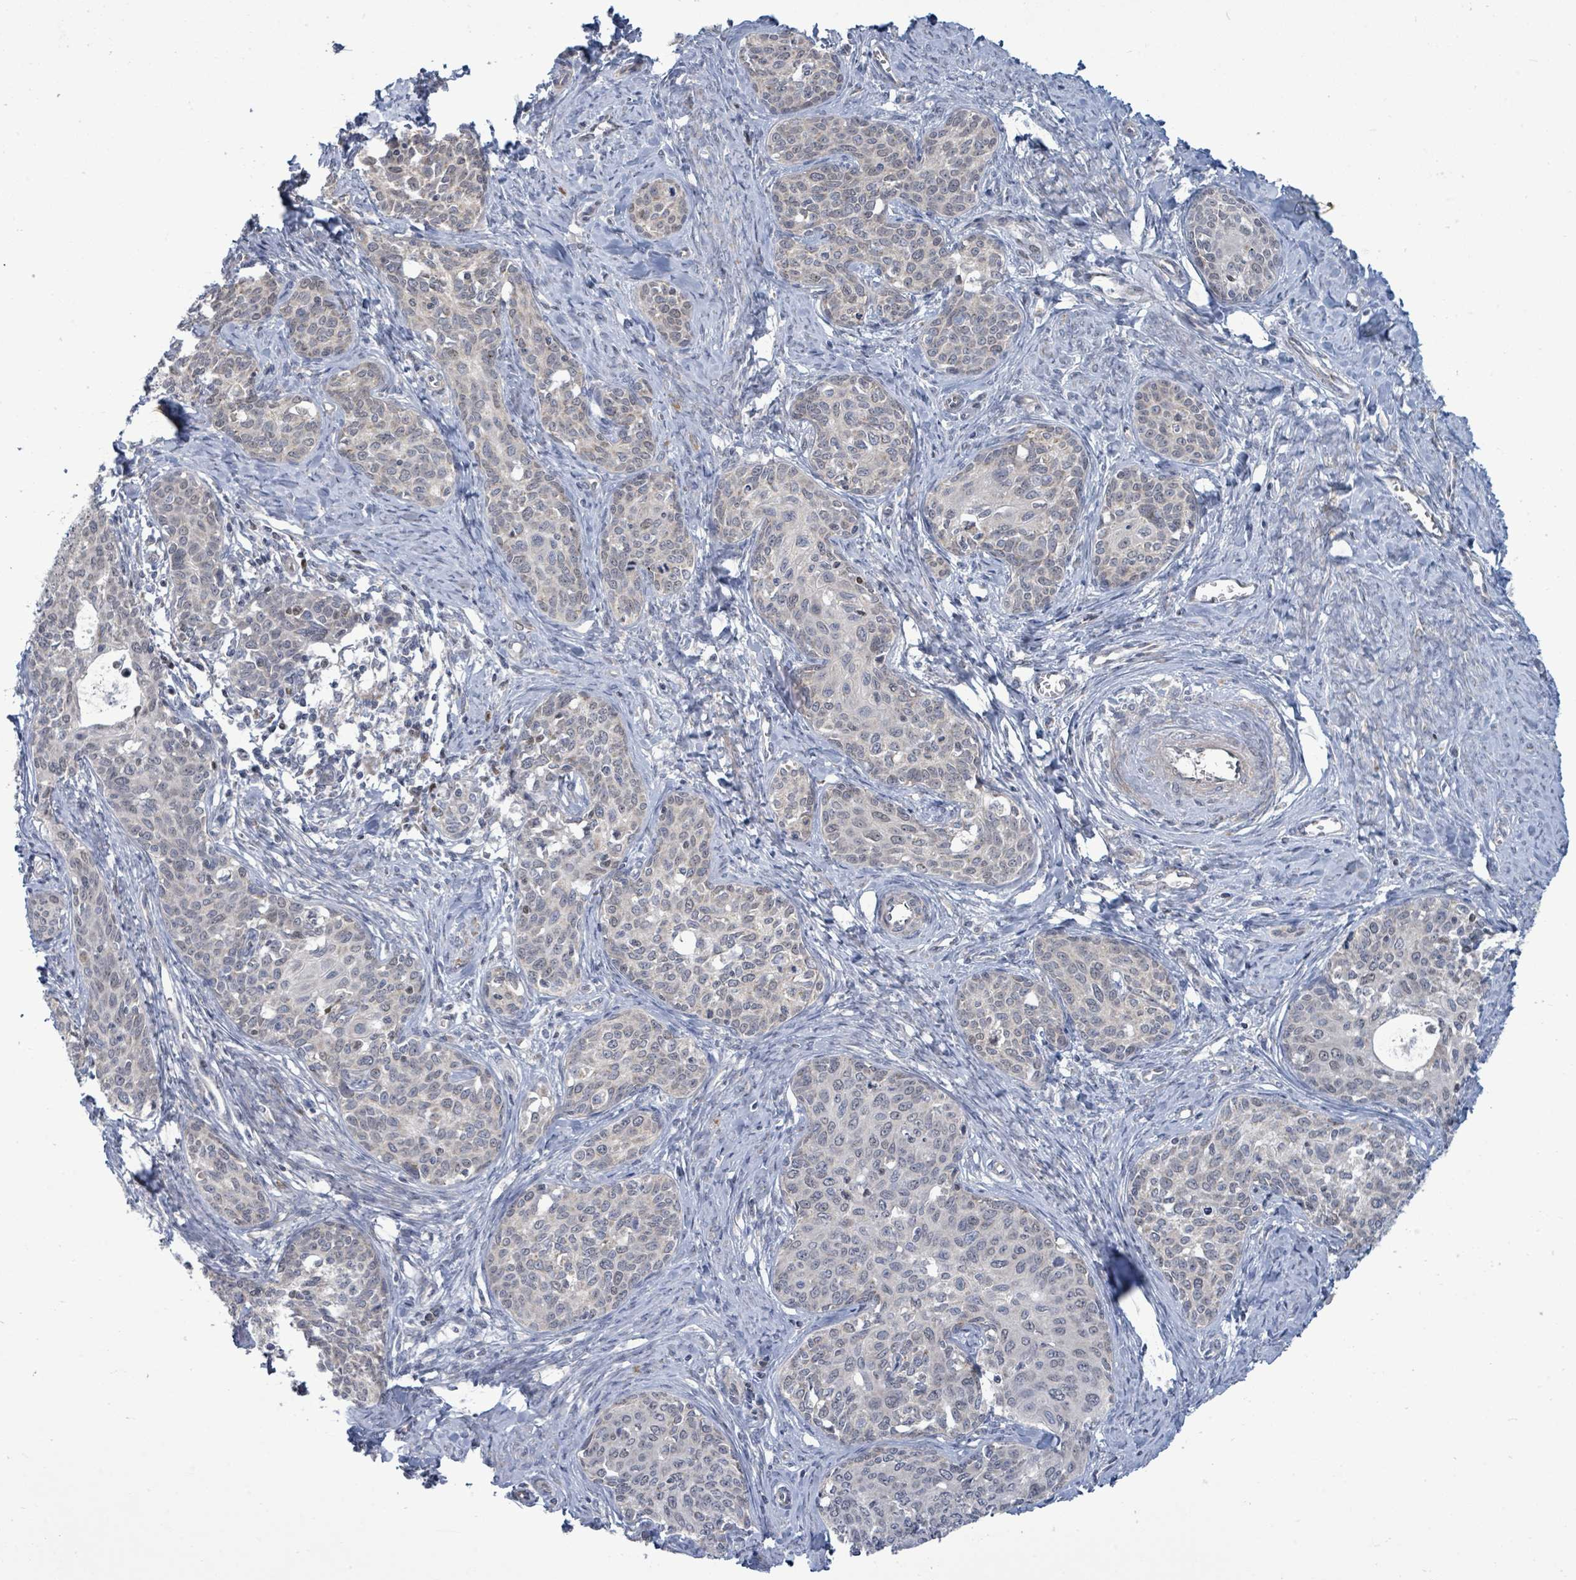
{"staining": {"intensity": "negative", "quantity": "none", "location": "none"}, "tissue": "cervical cancer", "cell_type": "Tumor cells", "image_type": "cancer", "snomed": [{"axis": "morphology", "description": "Squamous cell carcinoma, NOS"}, {"axis": "morphology", "description": "Adenocarcinoma, NOS"}, {"axis": "topography", "description": "Cervix"}], "caption": "This histopathology image is of adenocarcinoma (cervical) stained with immunohistochemistry (IHC) to label a protein in brown with the nuclei are counter-stained blue. There is no positivity in tumor cells. (Brightfield microscopy of DAB immunohistochemistry (IHC) at high magnification).", "gene": "ZFPM1", "patient": {"sex": "female", "age": 52}}